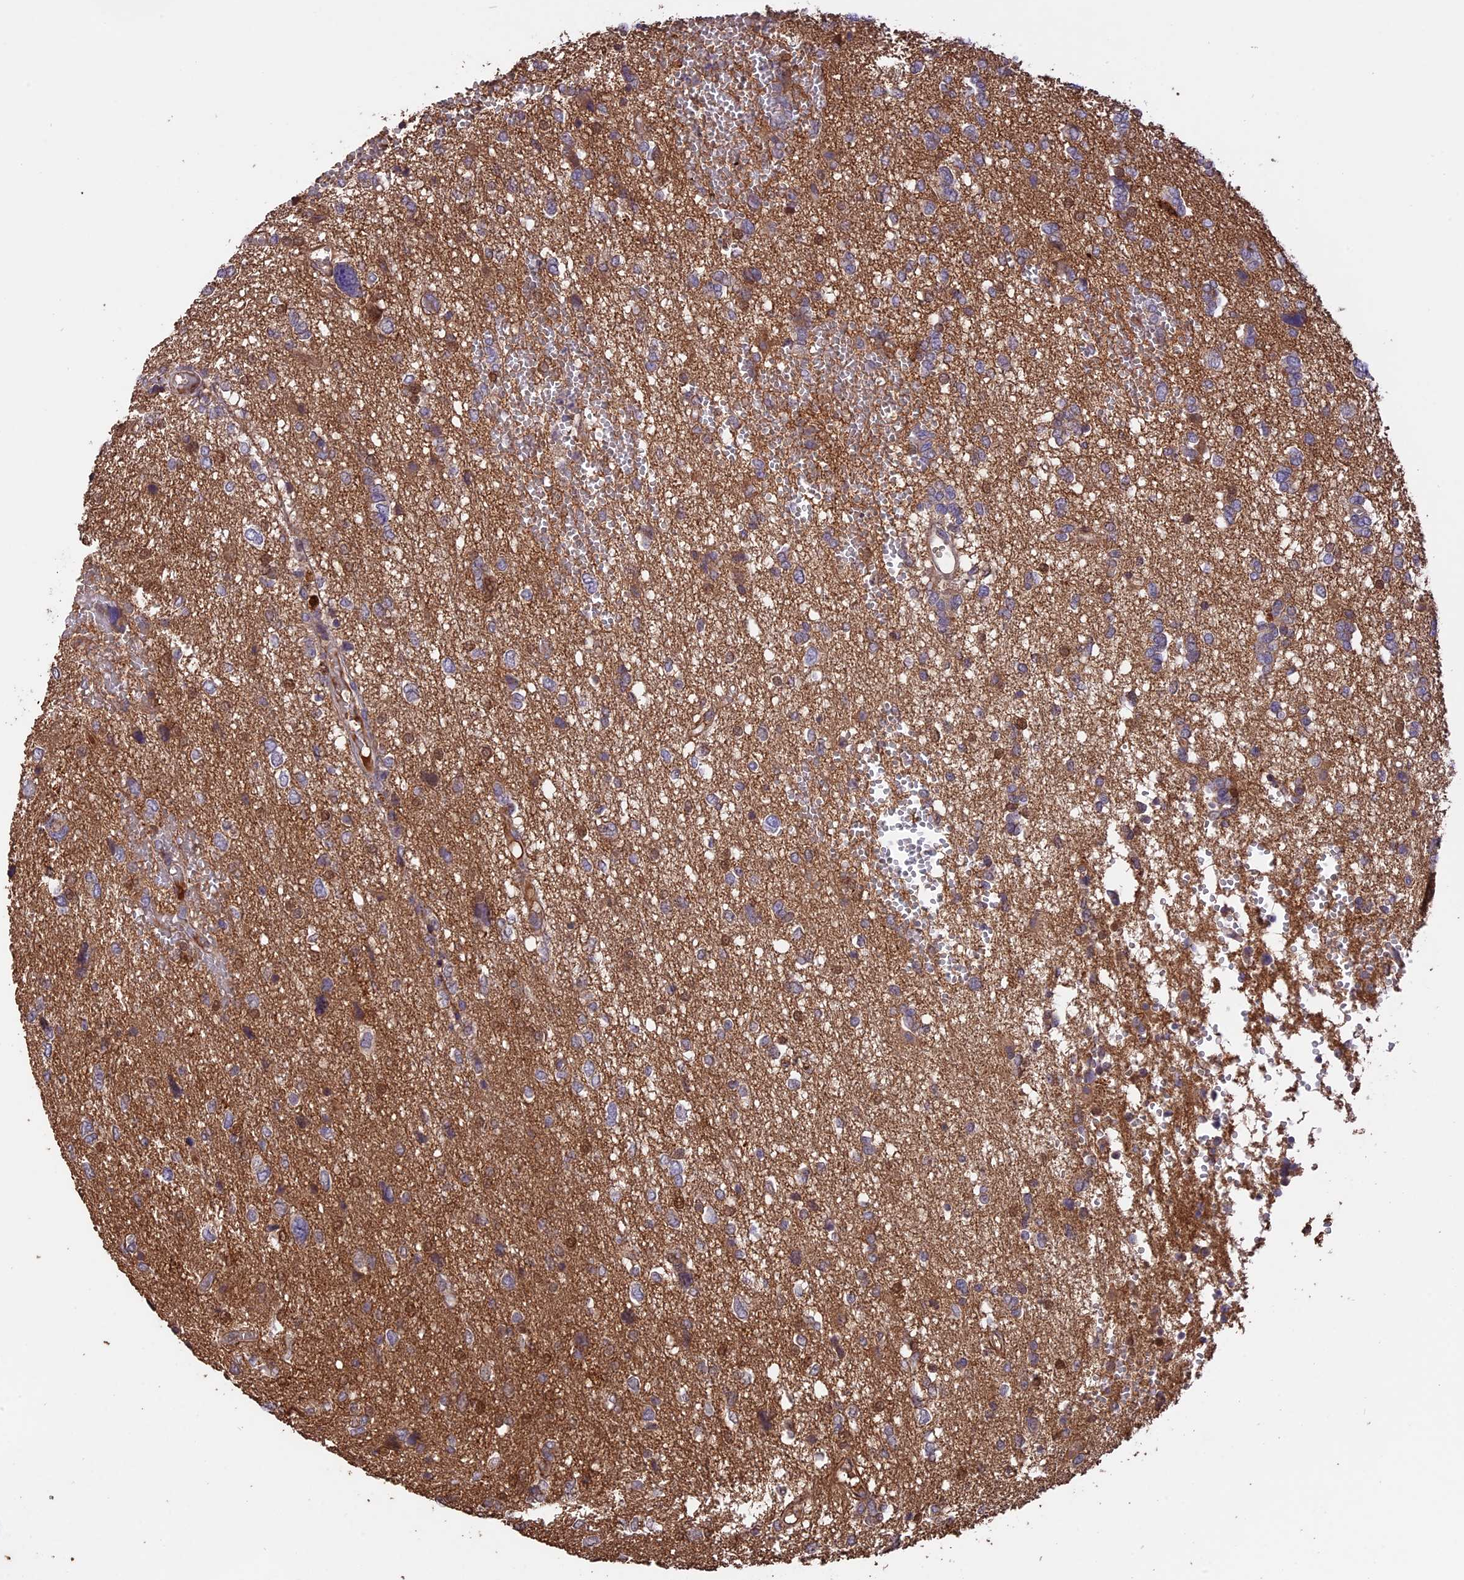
{"staining": {"intensity": "moderate", "quantity": "<25%", "location": "cytoplasmic/membranous"}, "tissue": "glioma", "cell_type": "Tumor cells", "image_type": "cancer", "snomed": [{"axis": "morphology", "description": "Glioma, malignant, High grade"}, {"axis": "topography", "description": "Brain"}], "caption": "IHC (DAB (3,3'-diaminobenzidine)) staining of glioma exhibits moderate cytoplasmic/membranous protein positivity in about <25% of tumor cells. (DAB IHC, brown staining for protein, blue staining for nuclei).", "gene": "RASAL1", "patient": {"sex": "female", "age": 59}}